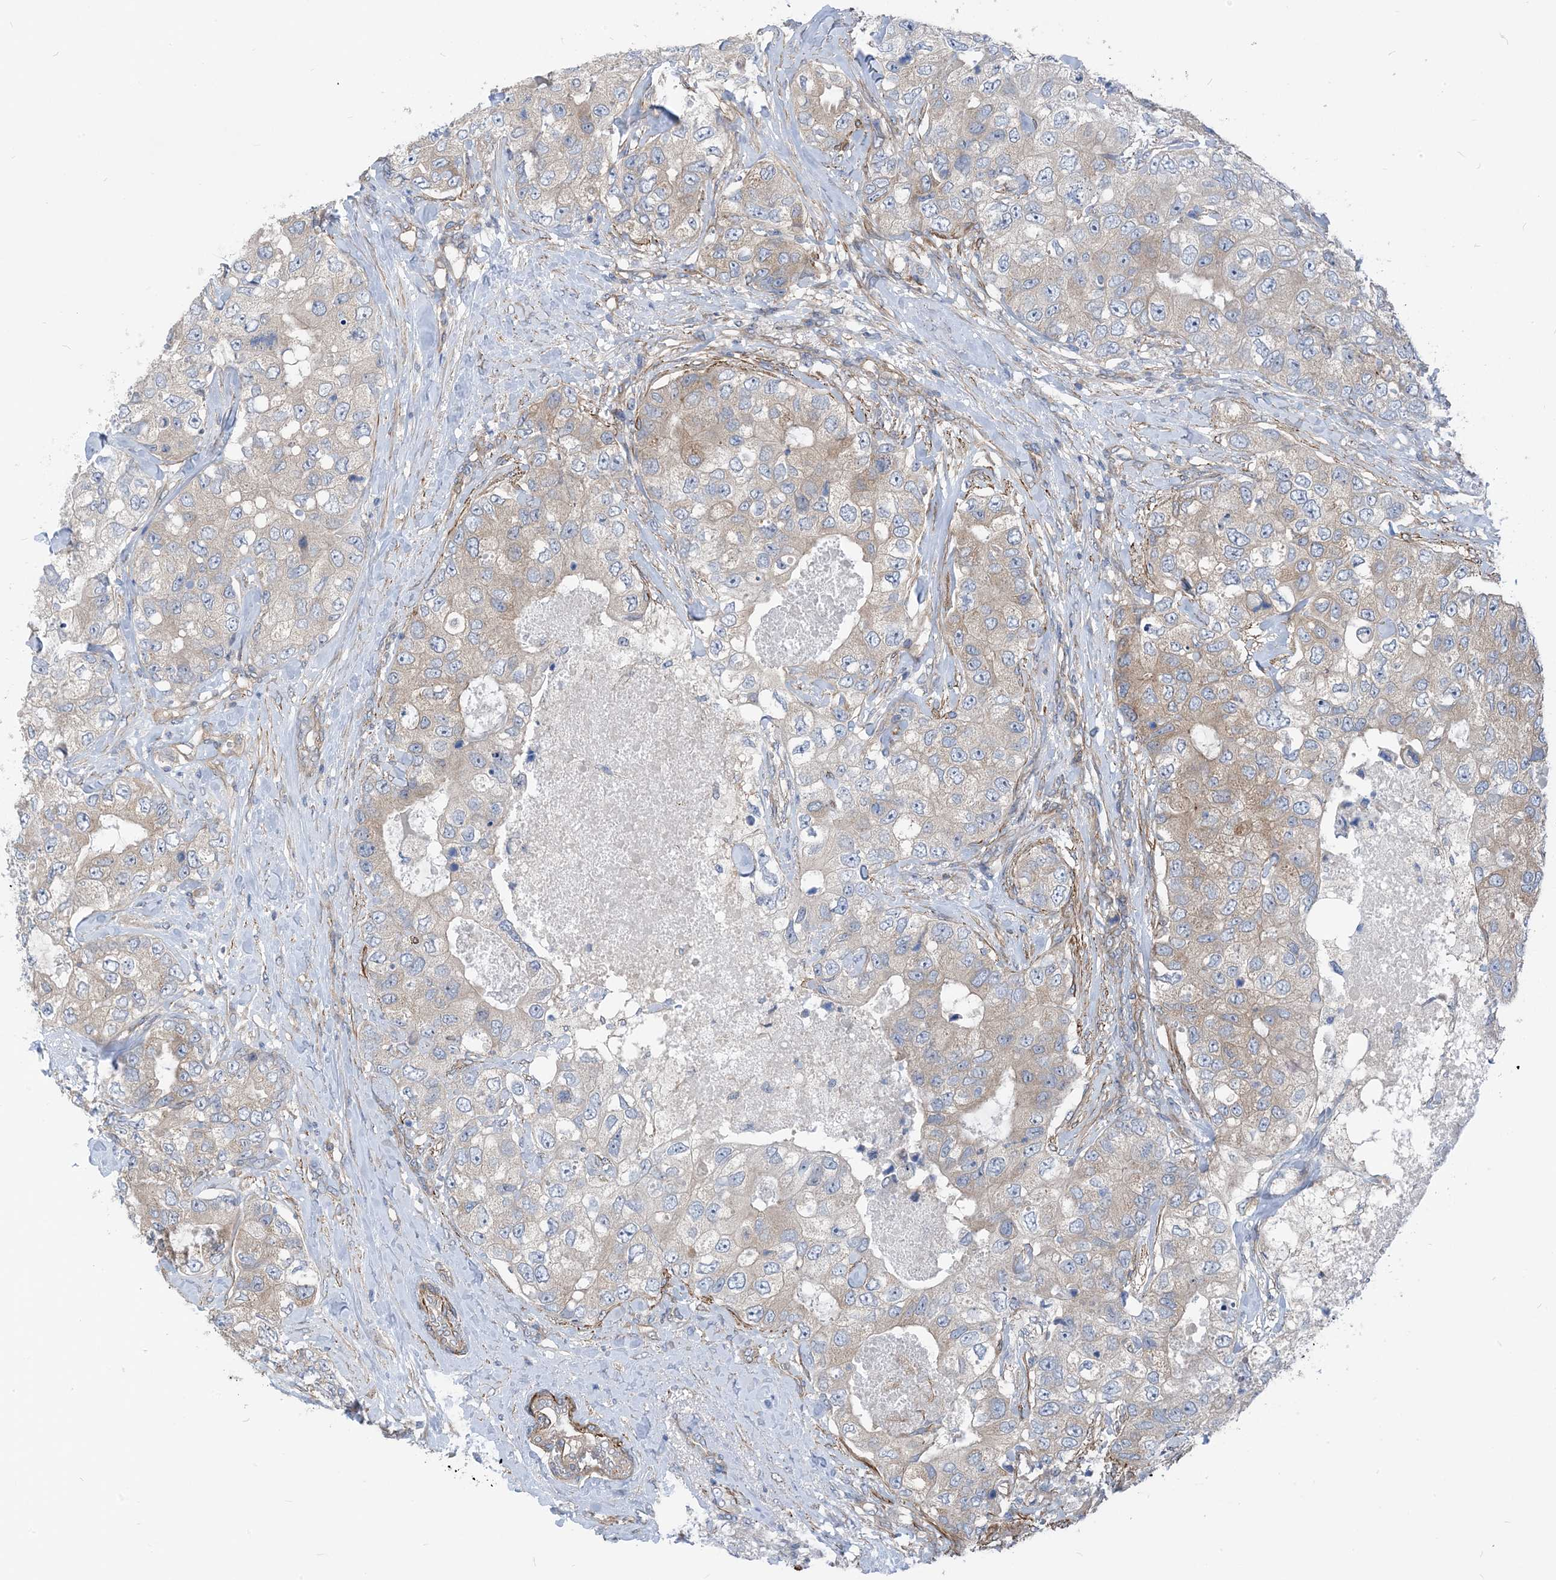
{"staining": {"intensity": "weak", "quantity": "25%-75%", "location": "cytoplasmic/membranous"}, "tissue": "breast cancer", "cell_type": "Tumor cells", "image_type": "cancer", "snomed": [{"axis": "morphology", "description": "Duct carcinoma"}, {"axis": "topography", "description": "Breast"}], "caption": "Protein staining reveals weak cytoplasmic/membranous positivity in about 25%-75% of tumor cells in breast cancer (infiltrating ductal carcinoma).", "gene": "PLEKHA3", "patient": {"sex": "female", "age": 62}}